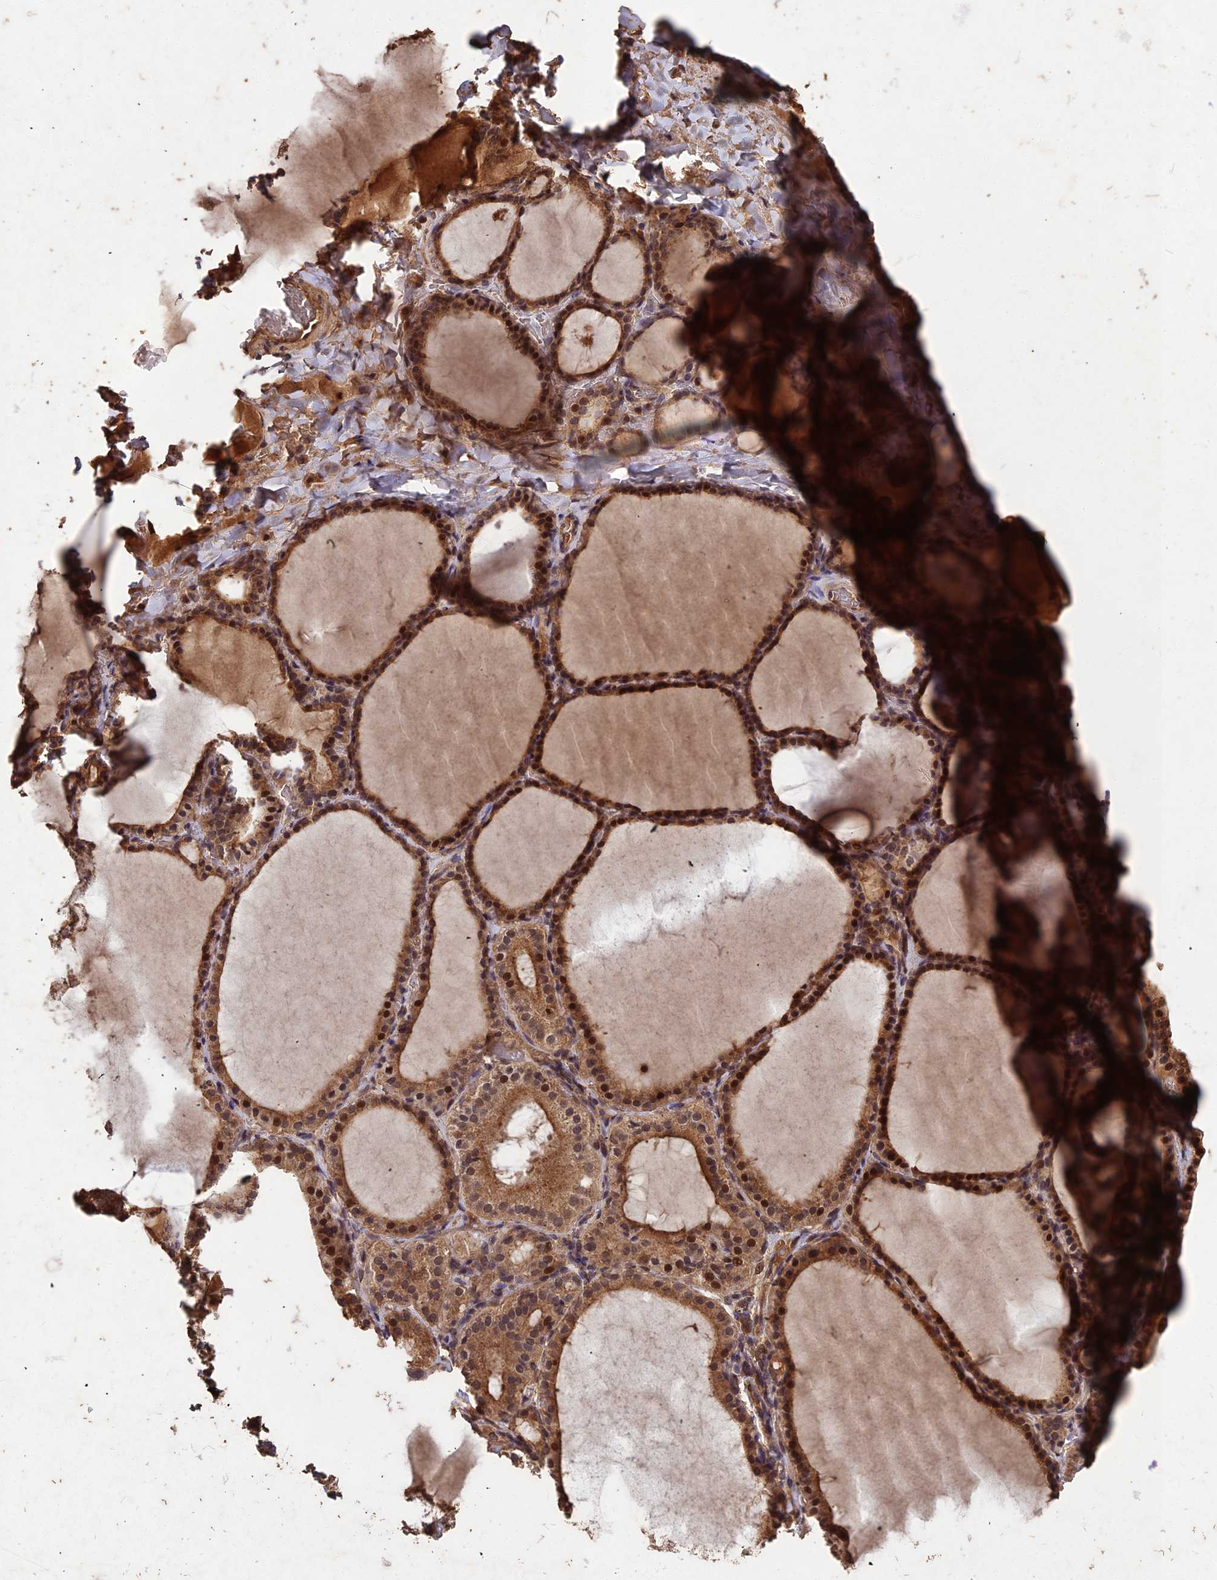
{"staining": {"intensity": "strong", "quantity": ">75%", "location": "cytoplasmic/membranous,nuclear"}, "tissue": "thyroid gland", "cell_type": "Glandular cells", "image_type": "normal", "snomed": [{"axis": "morphology", "description": "Normal tissue, NOS"}, {"axis": "topography", "description": "Thyroid gland"}], "caption": "Protein staining of benign thyroid gland reveals strong cytoplasmic/membranous,nuclear staining in approximately >75% of glandular cells. The protein of interest is shown in brown color, while the nuclei are stained blue.", "gene": "SYMPK", "patient": {"sex": "female", "age": 39}}